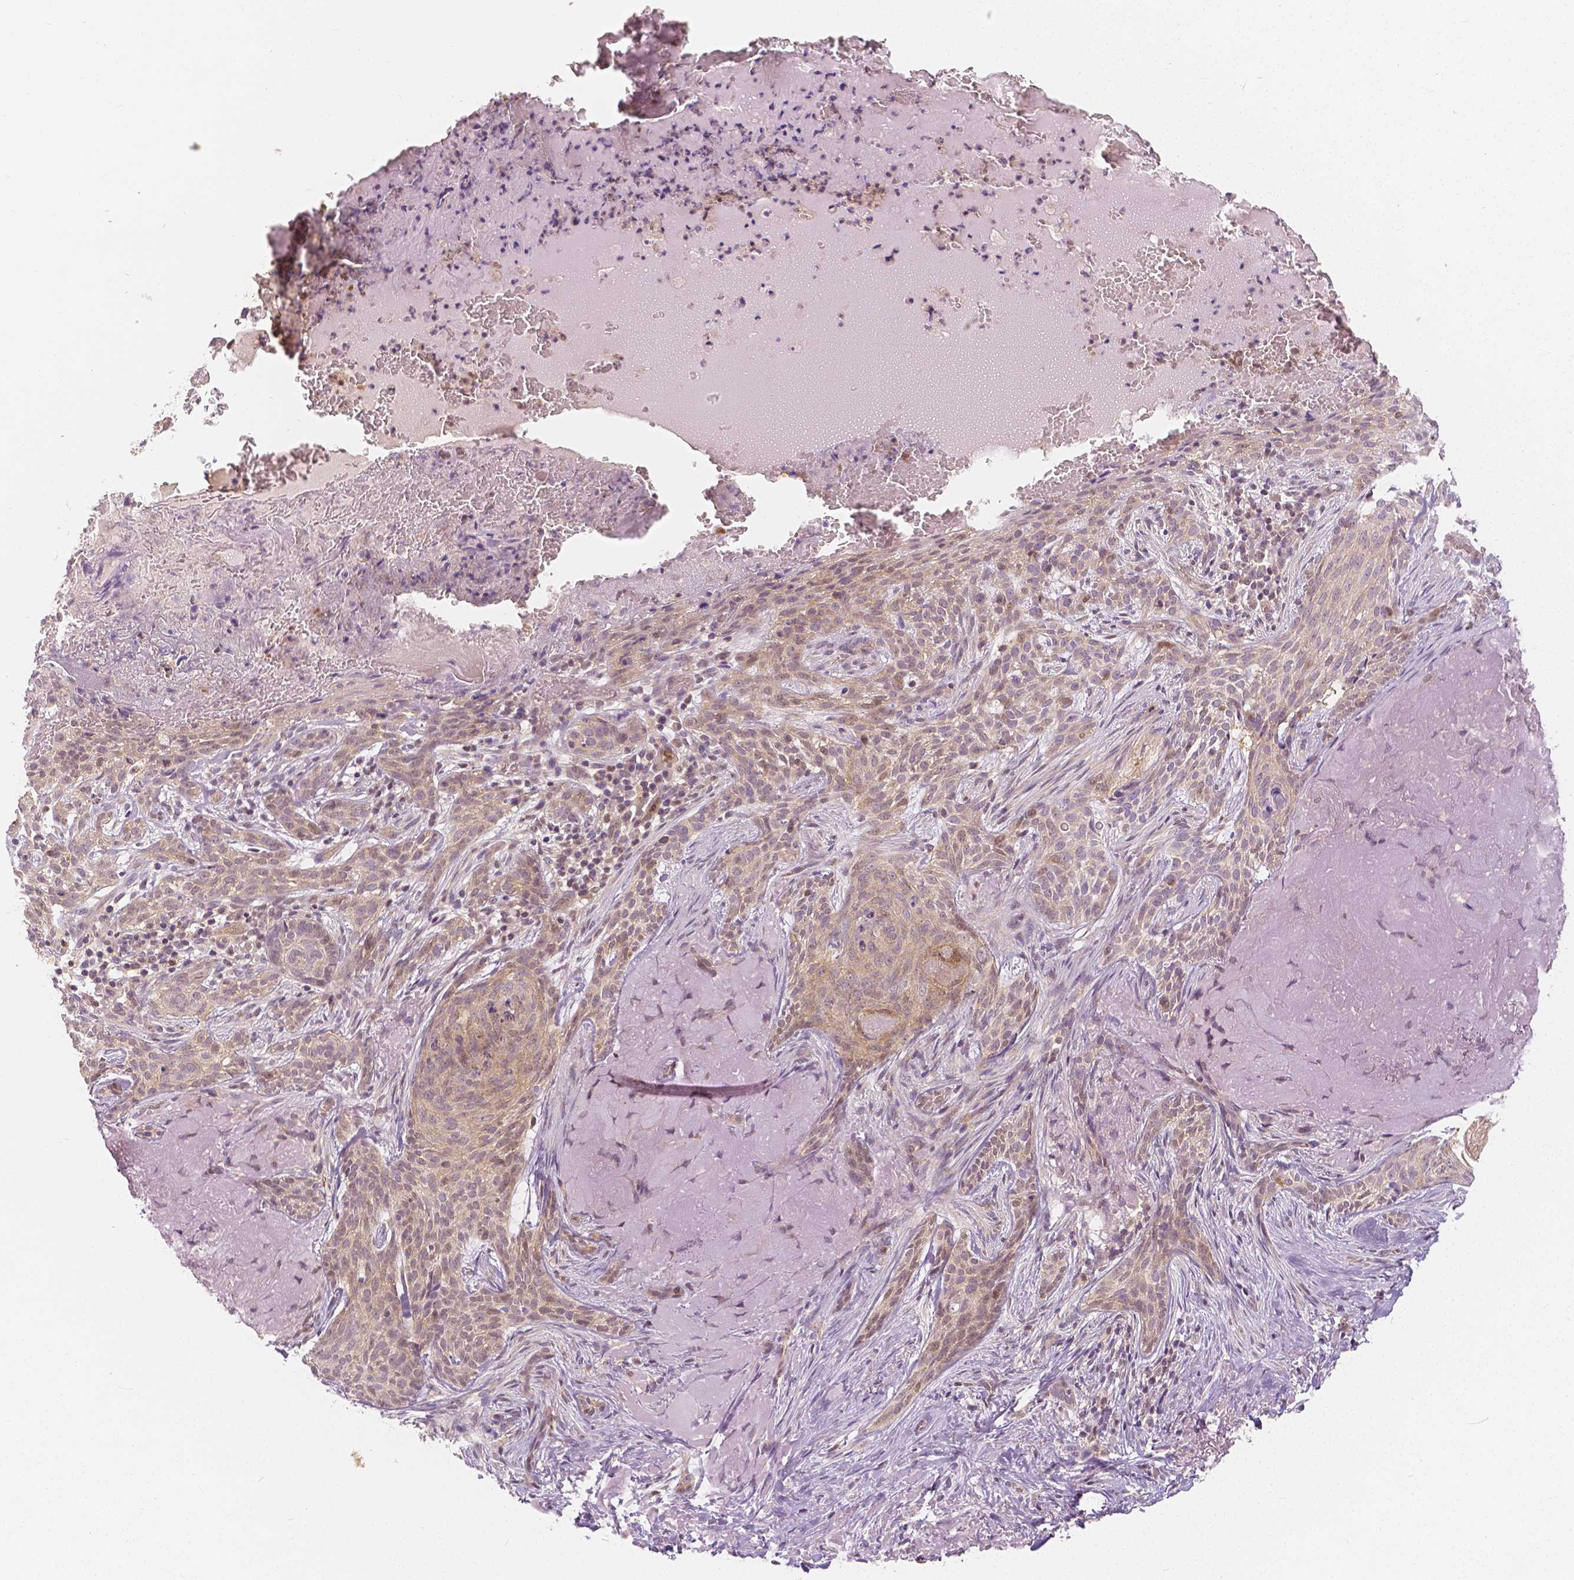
{"staining": {"intensity": "weak", "quantity": ">75%", "location": "cytoplasmic/membranous,nuclear"}, "tissue": "skin cancer", "cell_type": "Tumor cells", "image_type": "cancer", "snomed": [{"axis": "morphology", "description": "Basal cell carcinoma"}, {"axis": "topography", "description": "Skin"}], "caption": "Protein analysis of skin cancer tissue demonstrates weak cytoplasmic/membranous and nuclear staining in approximately >75% of tumor cells. (DAB IHC, brown staining for protein, blue staining for nuclei).", "gene": "NAPRT", "patient": {"sex": "male", "age": 84}}